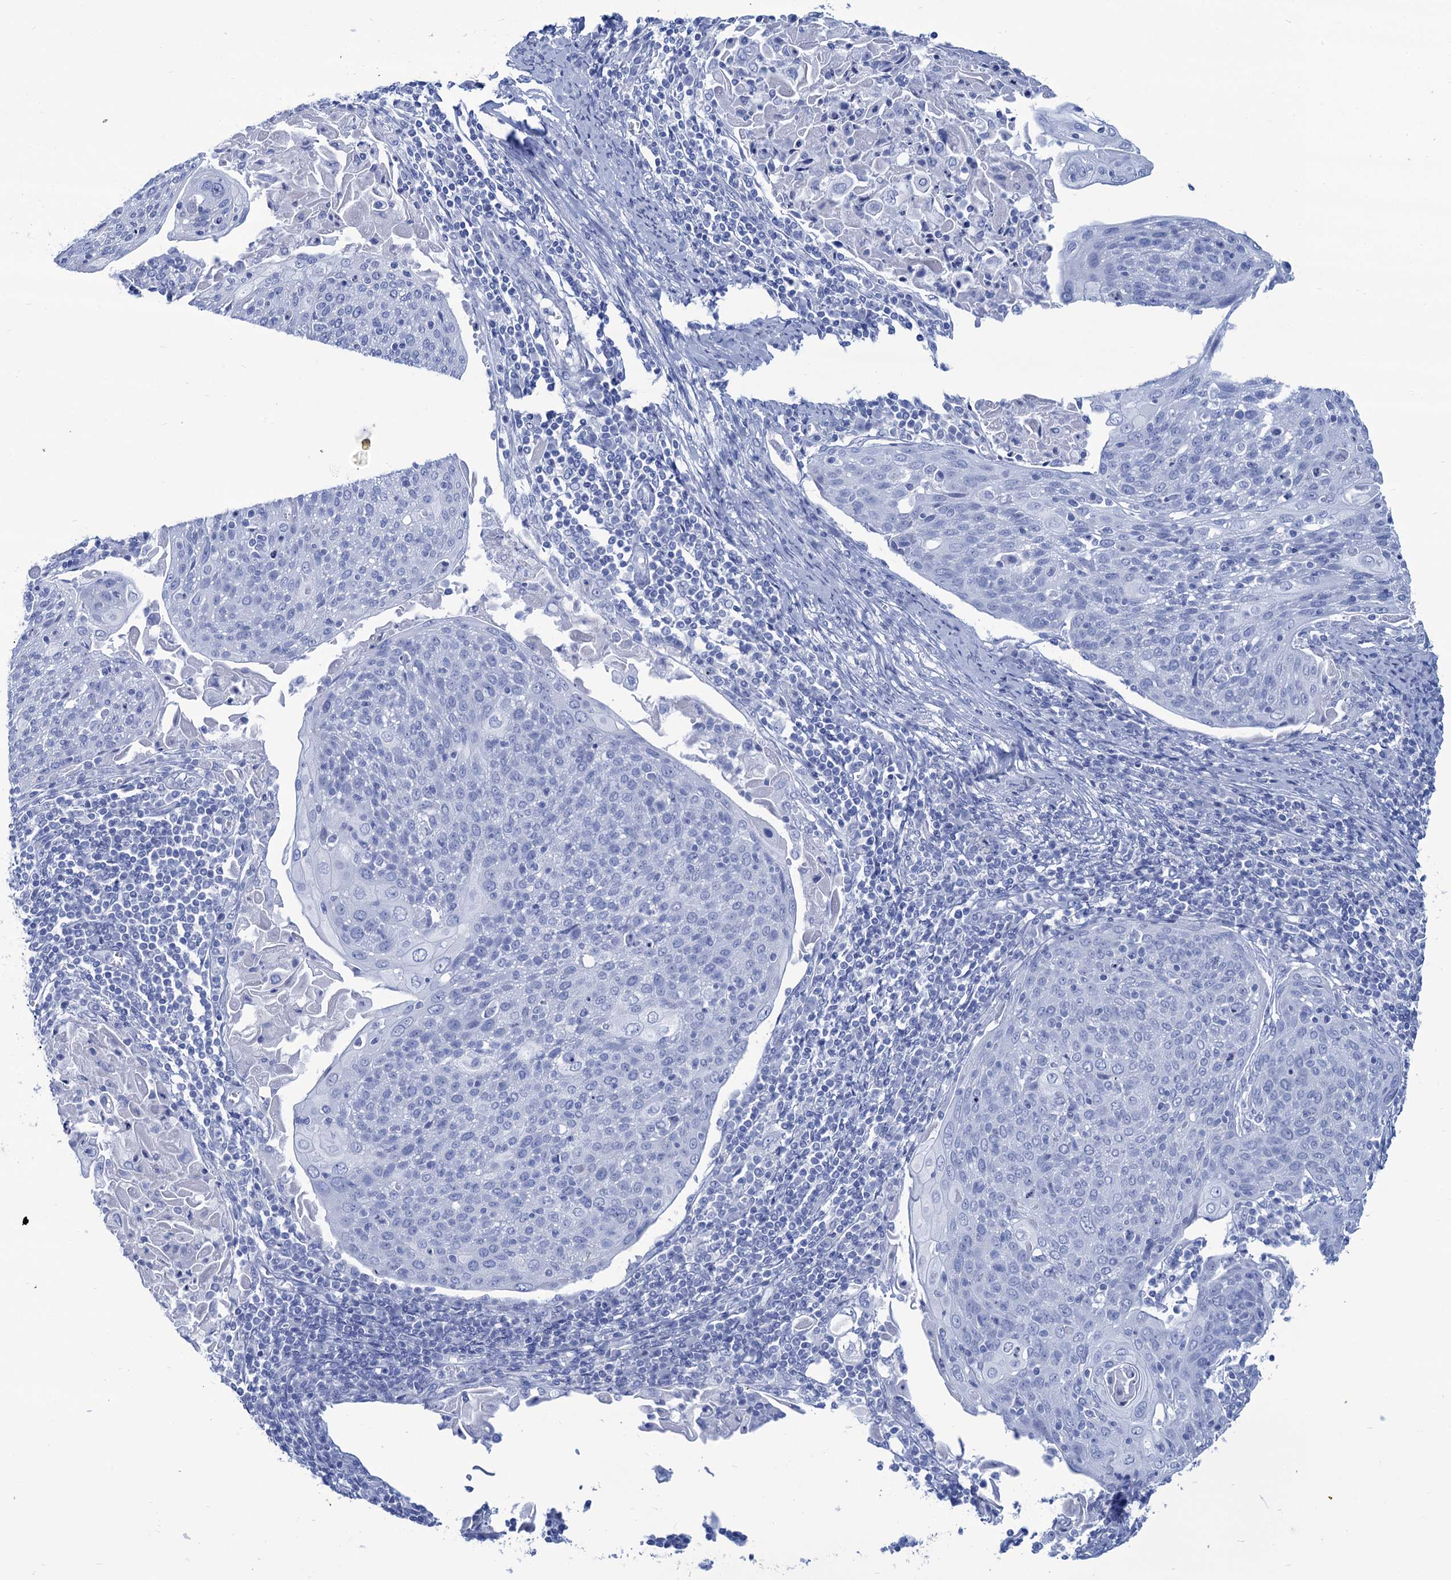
{"staining": {"intensity": "negative", "quantity": "none", "location": "none"}, "tissue": "cervical cancer", "cell_type": "Tumor cells", "image_type": "cancer", "snomed": [{"axis": "morphology", "description": "Squamous cell carcinoma, NOS"}, {"axis": "topography", "description": "Cervix"}], "caption": "Immunohistochemistry photomicrograph of cervical cancer stained for a protein (brown), which exhibits no staining in tumor cells.", "gene": "CABYR", "patient": {"sex": "female", "age": 67}}